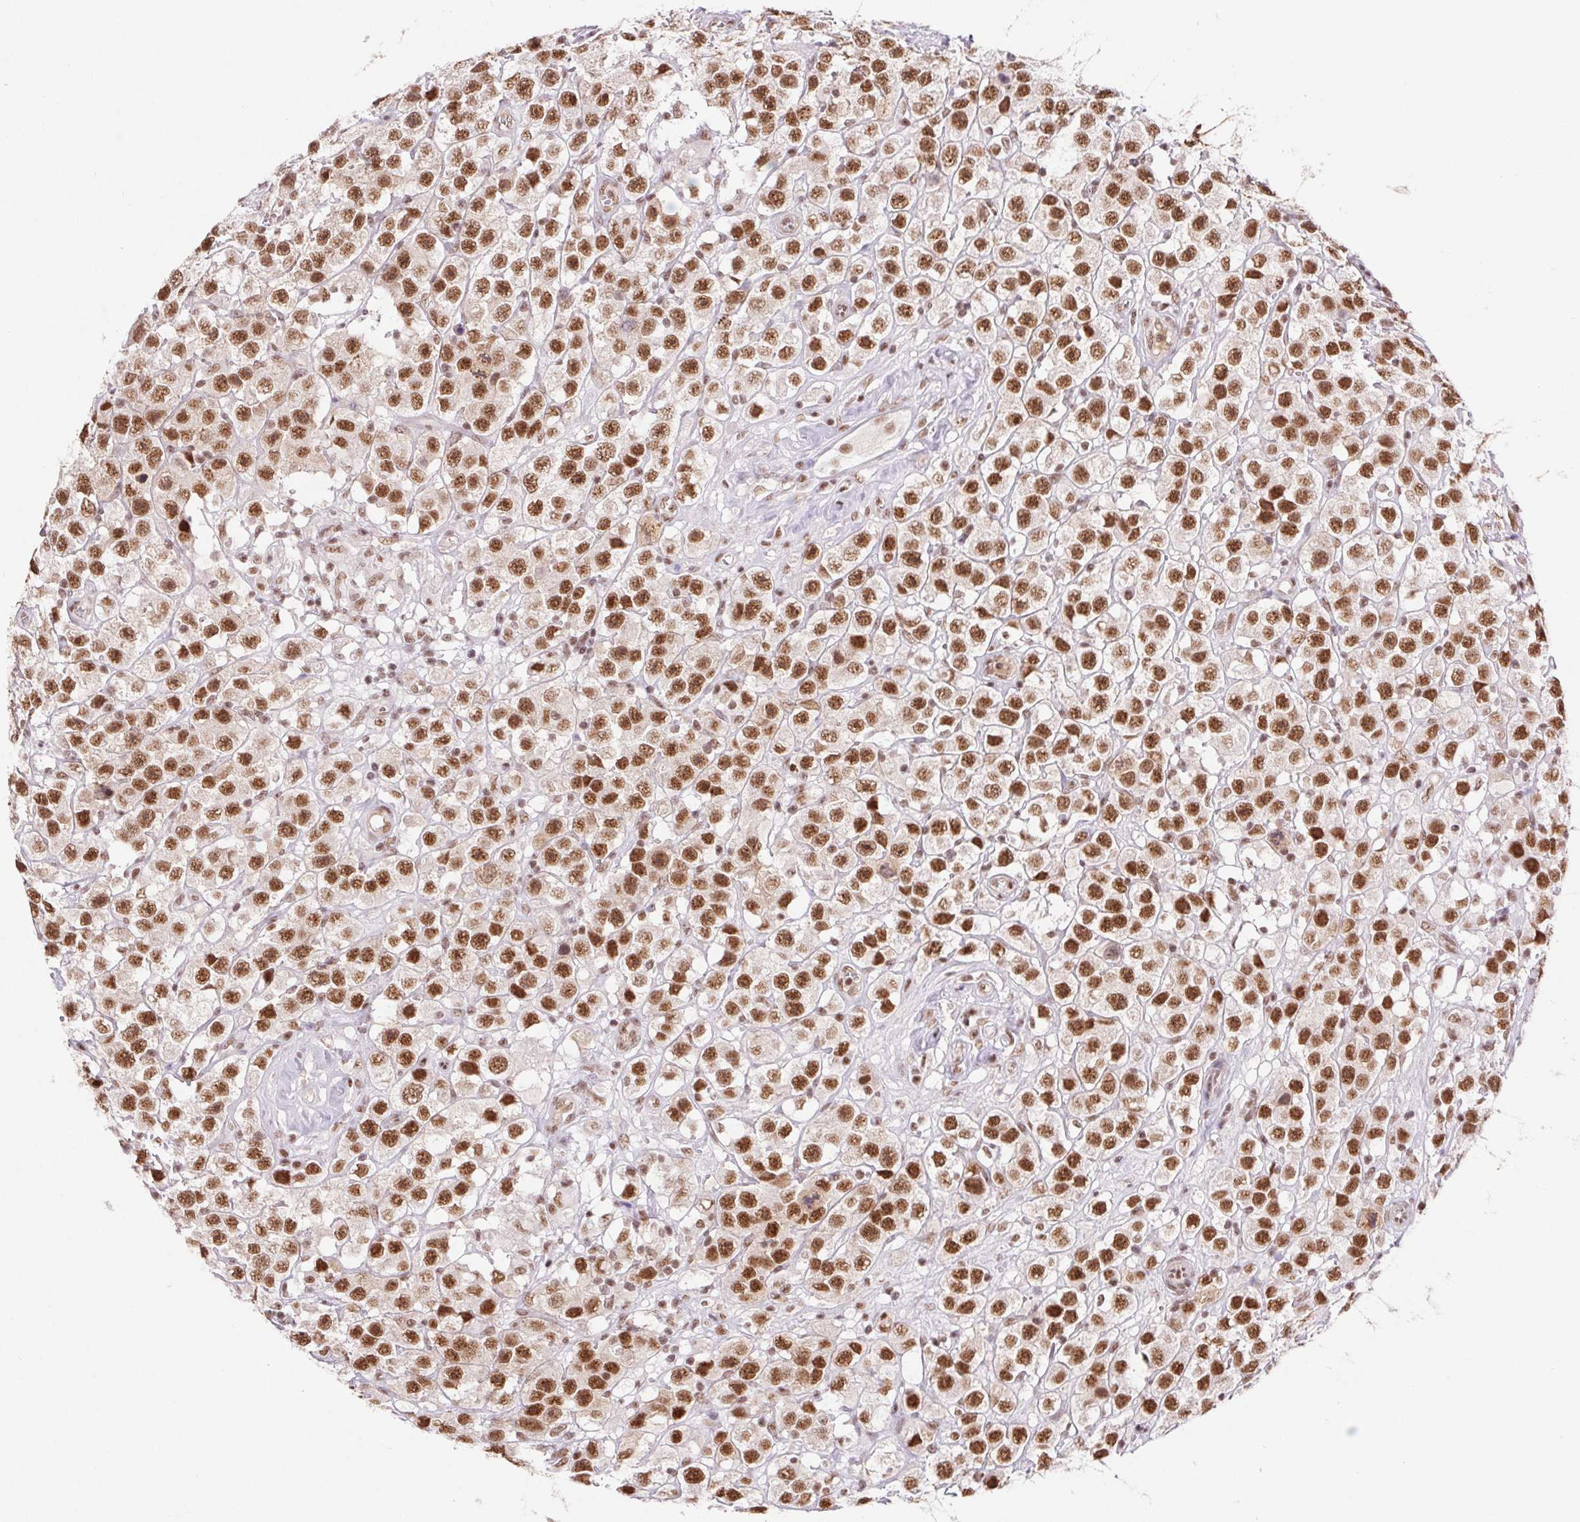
{"staining": {"intensity": "strong", "quantity": ">75%", "location": "nuclear"}, "tissue": "testis cancer", "cell_type": "Tumor cells", "image_type": "cancer", "snomed": [{"axis": "morphology", "description": "Seminoma, NOS"}, {"axis": "topography", "description": "Testis"}], "caption": "IHC staining of testis cancer (seminoma), which shows high levels of strong nuclear staining in about >75% of tumor cells indicating strong nuclear protein expression. The staining was performed using DAB (brown) for protein detection and nuclei were counterstained in hematoxylin (blue).", "gene": "DDX17", "patient": {"sex": "male", "age": 45}}